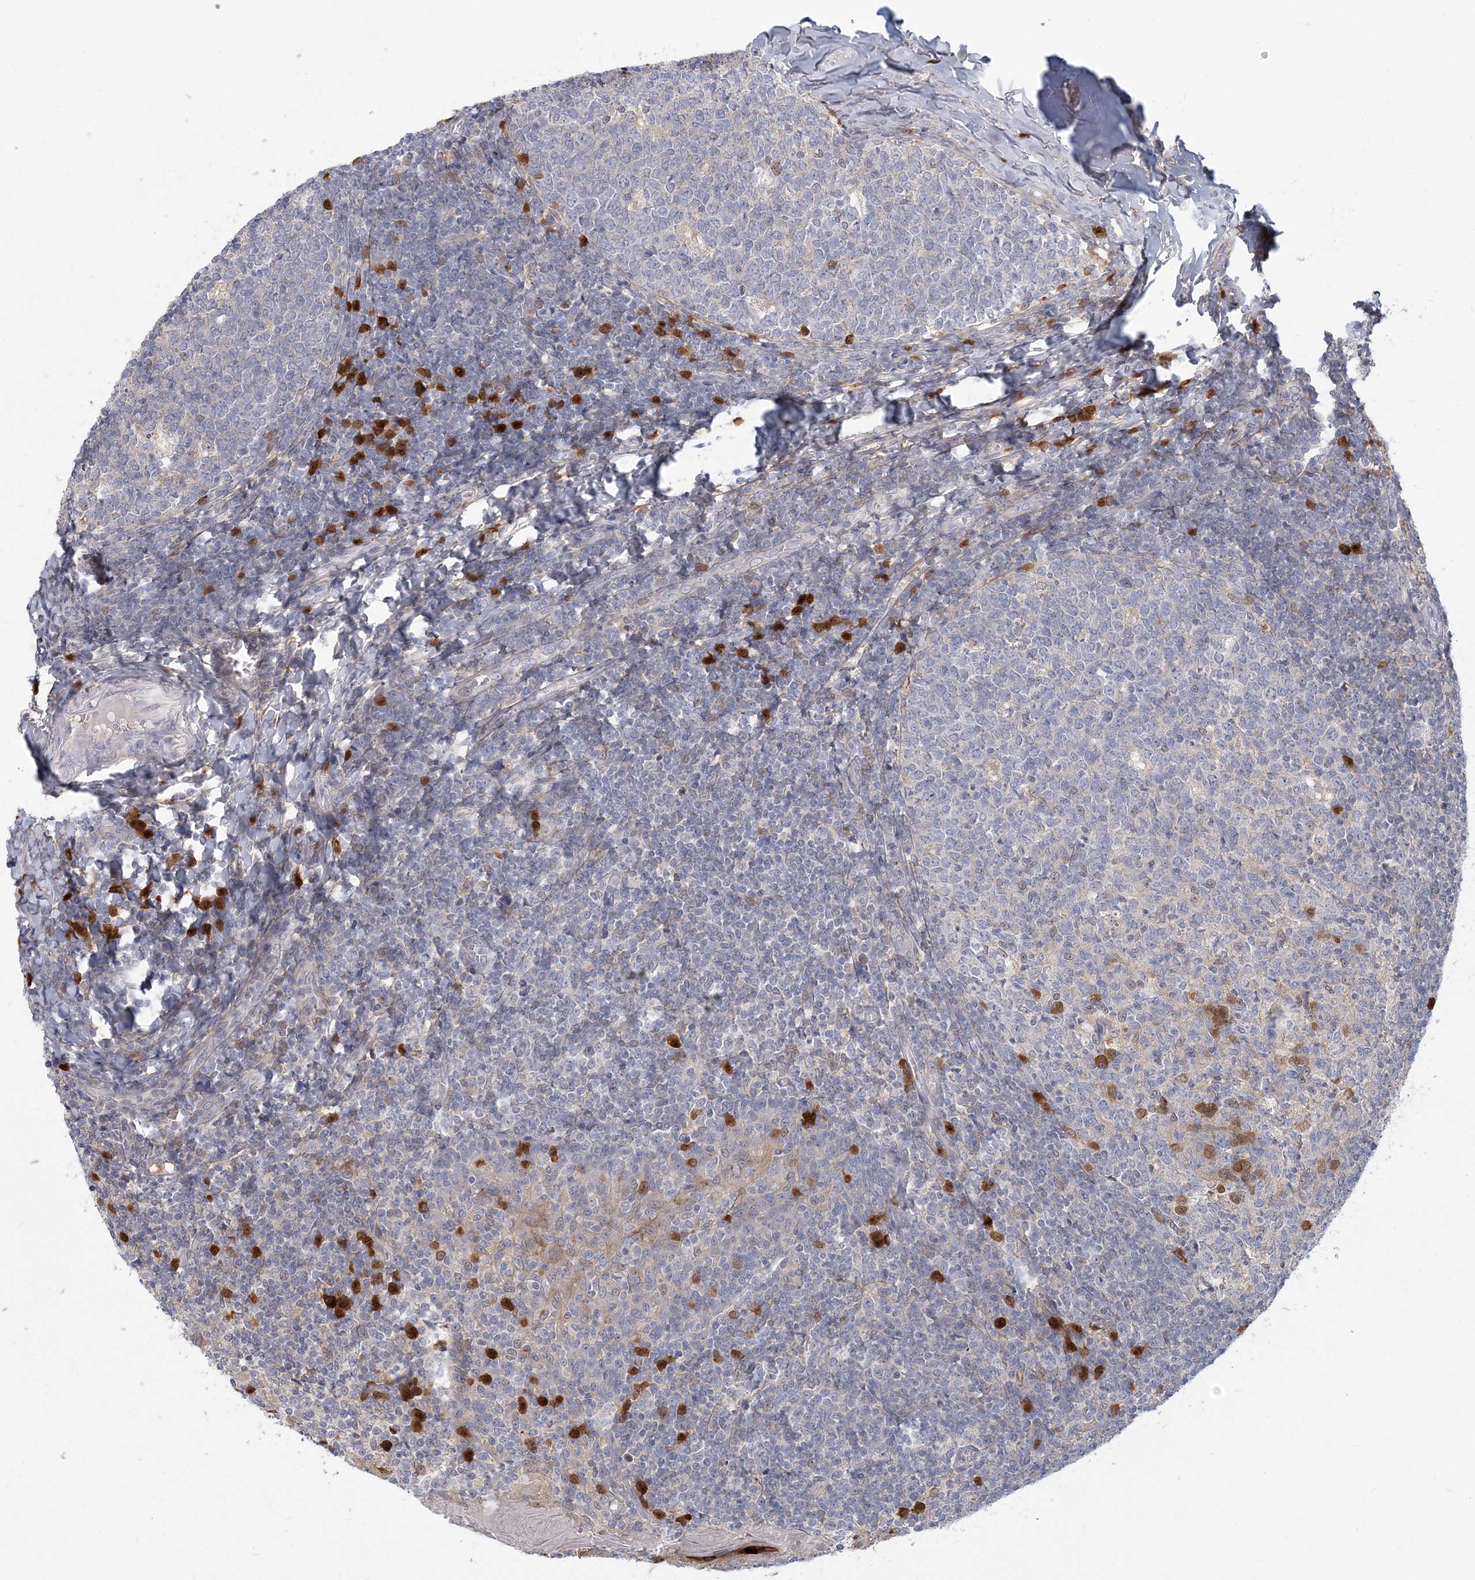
{"staining": {"intensity": "negative", "quantity": "none", "location": "none"}, "tissue": "tonsil", "cell_type": "Germinal center cells", "image_type": "normal", "snomed": [{"axis": "morphology", "description": "Normal tissue, NOS"}, {"axis": "topography", "description": "Tonsil"}], "caption": "Germinal center cells show no significant staining in benign tonsil. (DAB (3,3'-diaminobenzidine) immunohistochemistry (IHC) visualized using brightfield microscopy, high magnification).", "gene": "GMPPA", "patient": {"sex": "female", "age": 19}}